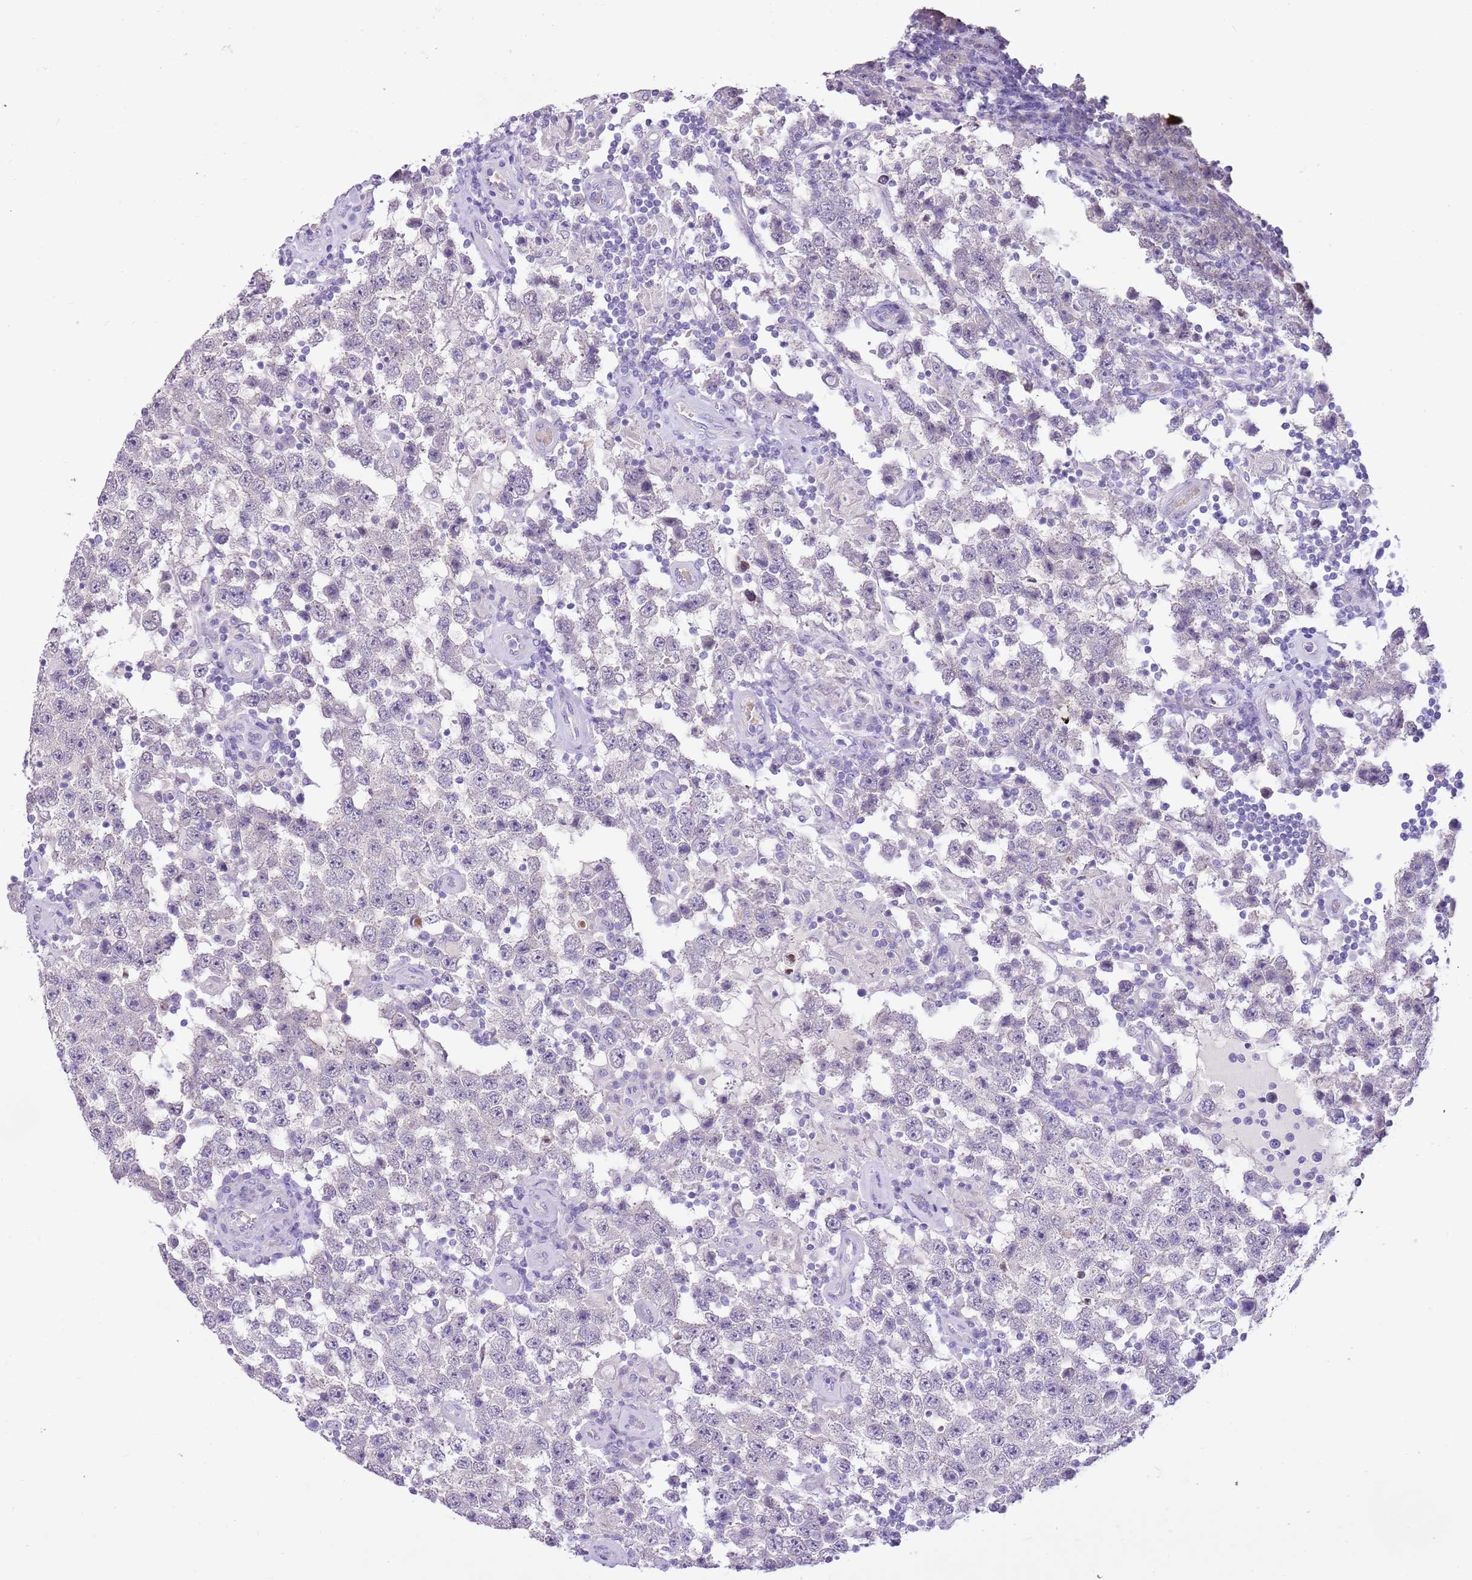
{"staining": {"intensity": "negative", "quantity": "none", "location": "none"}, "tissue": "testis cancer", "cell_type": "Tumor cells", "image_type": "cancer", "snomed": [{"axis": "morphology", "description": "Normal tissue, NOS"}, {"axis": "morphology", "description": "Urothelial carcinoma, High grade"}, {"axis": "morphology", "description": "Seminoma, NOS"}, {"axis": "morphology", "description": "Carcinoma, Embryonal, NOS"}, {"axis": "topography", "description": "Urinary bladder"}, {"axis": "topography", "description": "Testis"}], "caption": "Immunohistochemical staining of human testis cancer exhibits no significant staining in tumor cells.", "gene": "XPO7", "patient": {"sex": "male", "age": 41}}